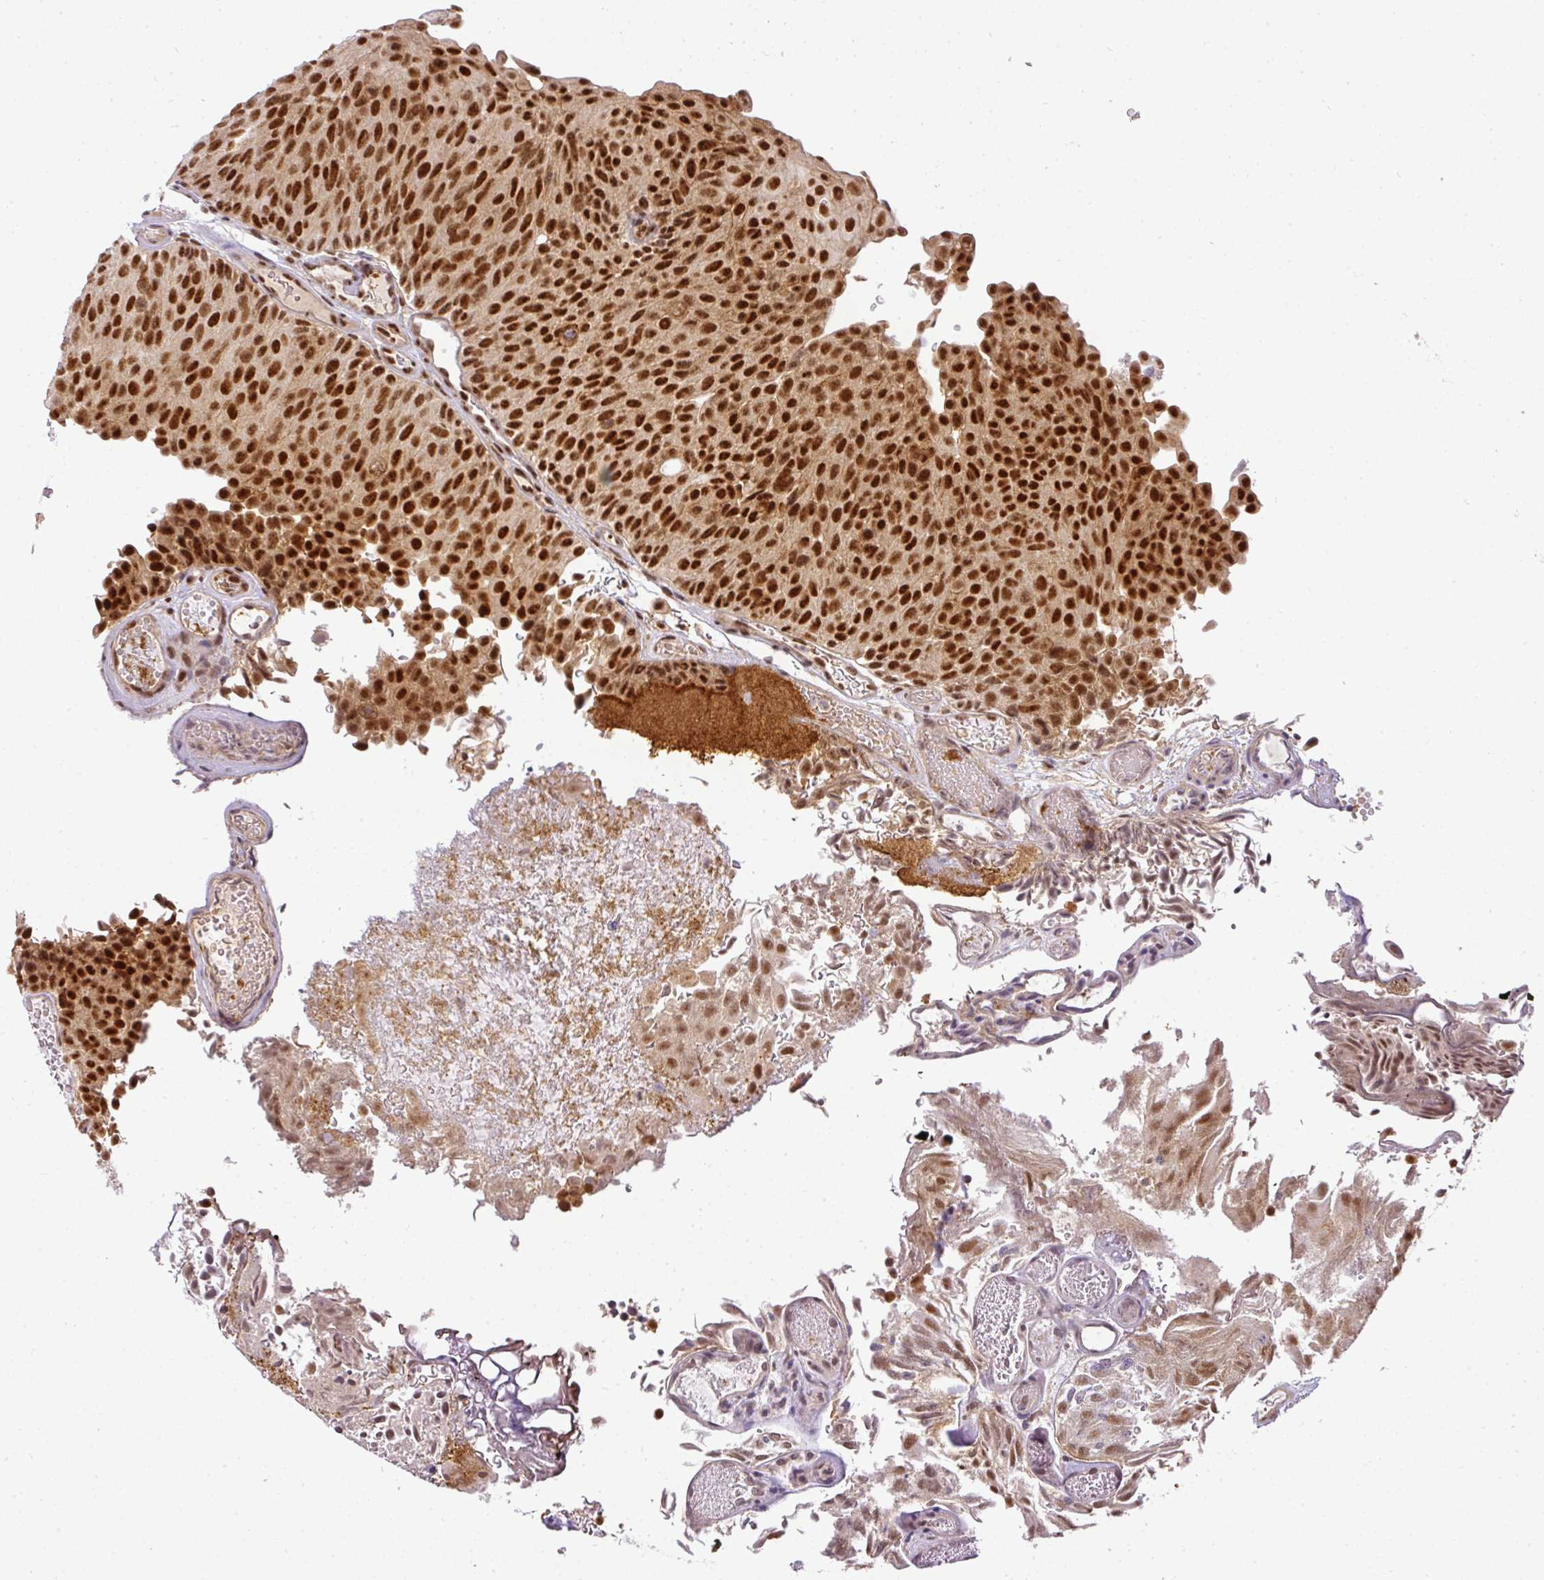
{"staining": {"intensity": "strong", "quantity": ">75%", "location": "nuclear"}, "tissue": "urothelial cancer", "cell_type": "Tumor cells", "image_type": "cancer", "snomed": [{"axis": "morphology", "description": "Urothelial carcinoma, Low grade"}, {"axis": "topography", "description": "Urinary bladder"}], "caption": "Tumor cells show high levels of strong nuclear positivity in about >75% of cells in urothelial cancer.", "gene": "C1orf226", "patient": {"sex": "male", "age": 78}}